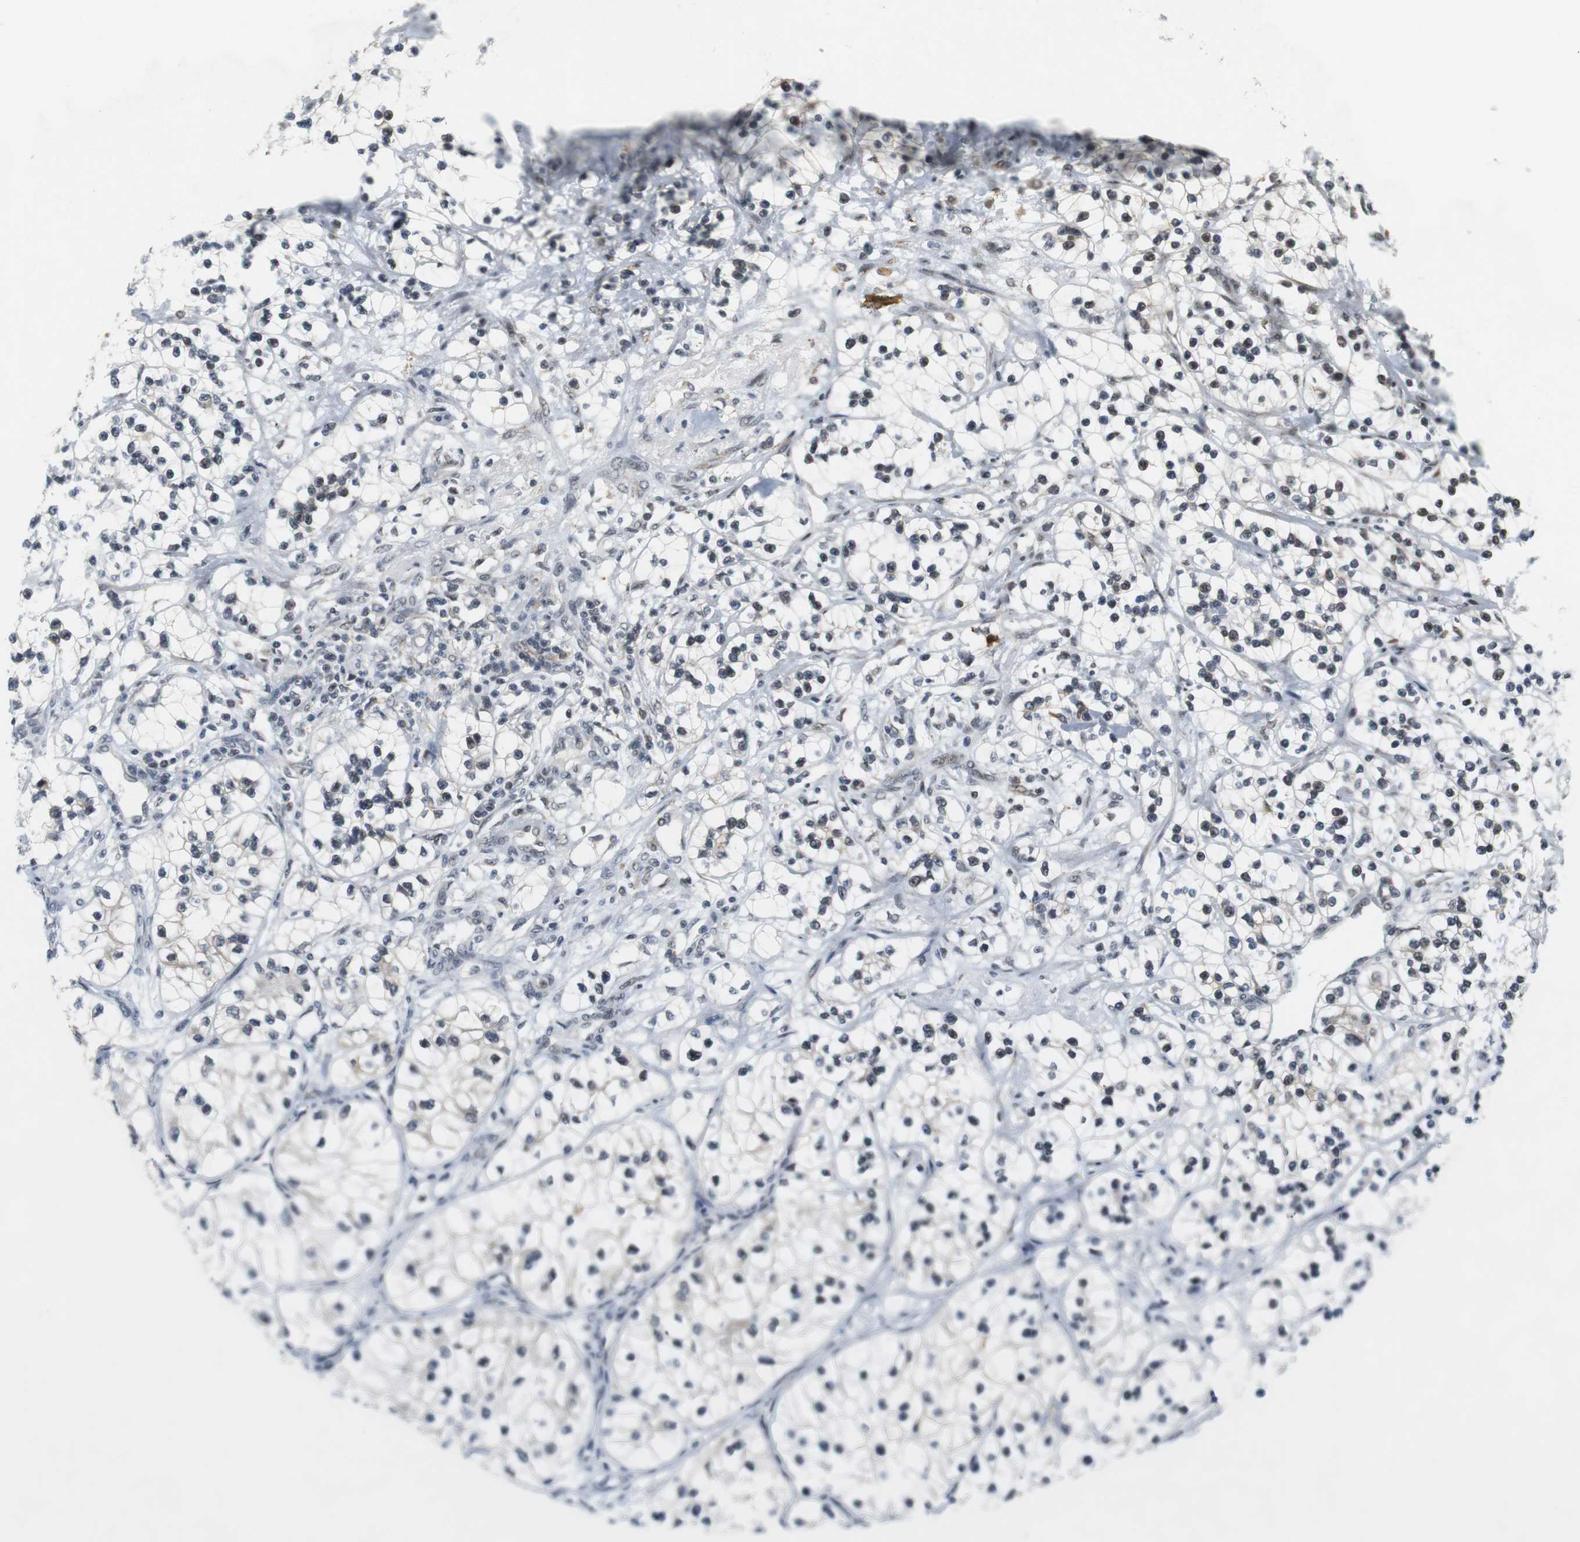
{"staining": {"intensity": "negative", "quantity": "none", "location": "none"}, "tissue": "renal cancer", "cell_type": "Tumor cells", "image_type": "cancer", "snomed": [{"axis": "morphology", "description": "Adenocarcinoma, NOS"}, {"axis": "topography", "description": "Kidney"}], "caption": "High magnification brightfield microscopy of renal cancer (adenocarcinoma) stained with DAB (3,3'-diaminobenzidine) (brown) and counterstained with hematoxylin (blue): tumor cells show no significant expression.", "gene": "RNF38", "patient": {"sex": "female", "age": 57}}